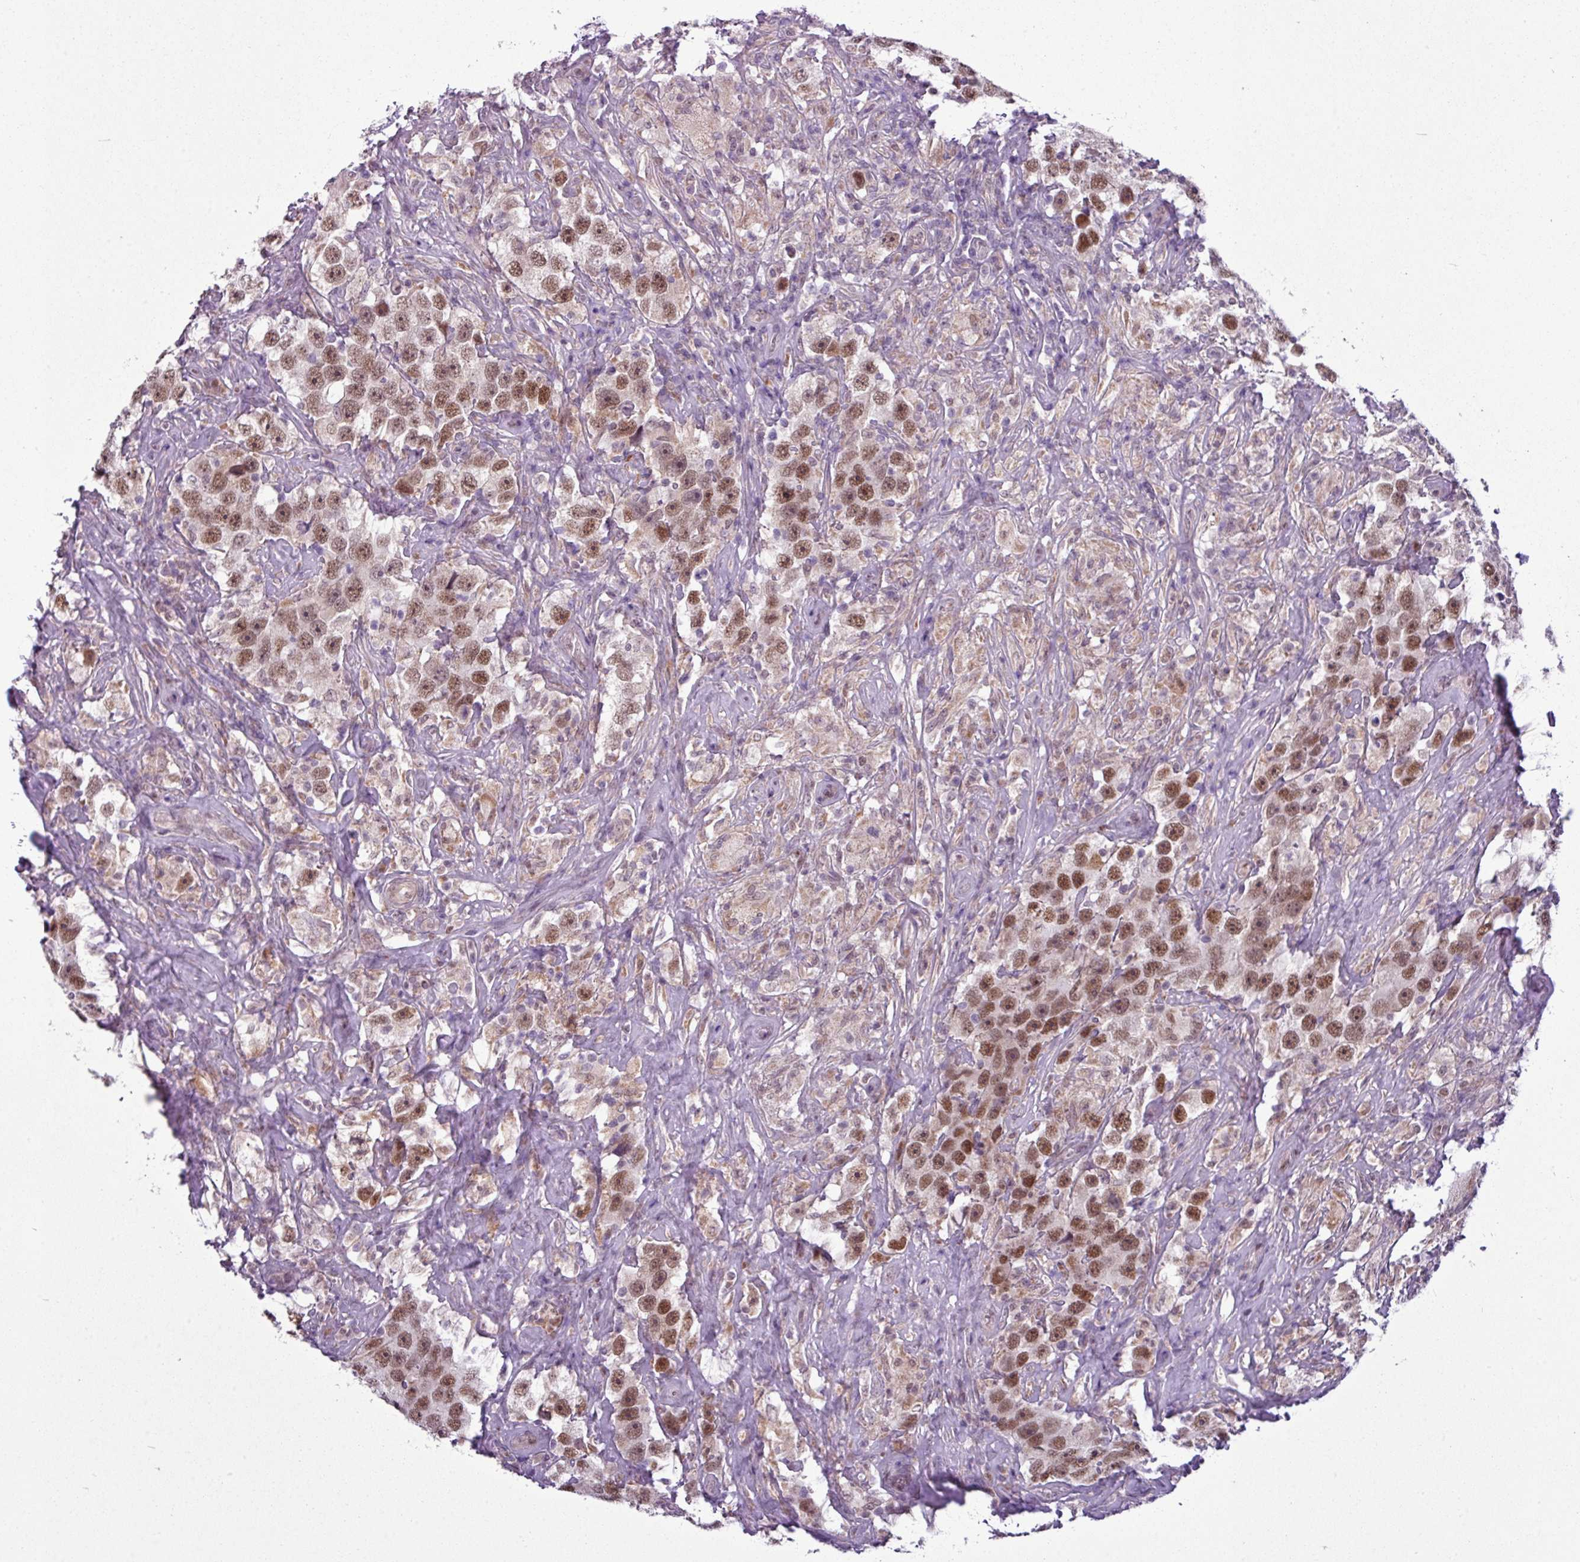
{"staining": {"intensity": "moderate", "quantity": ">75%", "location": "nuclear"}, "tissue": "testis cancer", "cell_type": "Tumor cells", "image_type": "cancer", "snomed": [{"axis": "morphology", "description": "Seminoma, NOS"}, {"axis": "topography", "description": "Testis"}], "caption": "This is an image of immunohistochemistry staining of testis seminoma, which shows moderate positivity in the nuclear of tumor cells.", "gene": "ZNF217", "patient": {"sex": "male", "age": 49}}